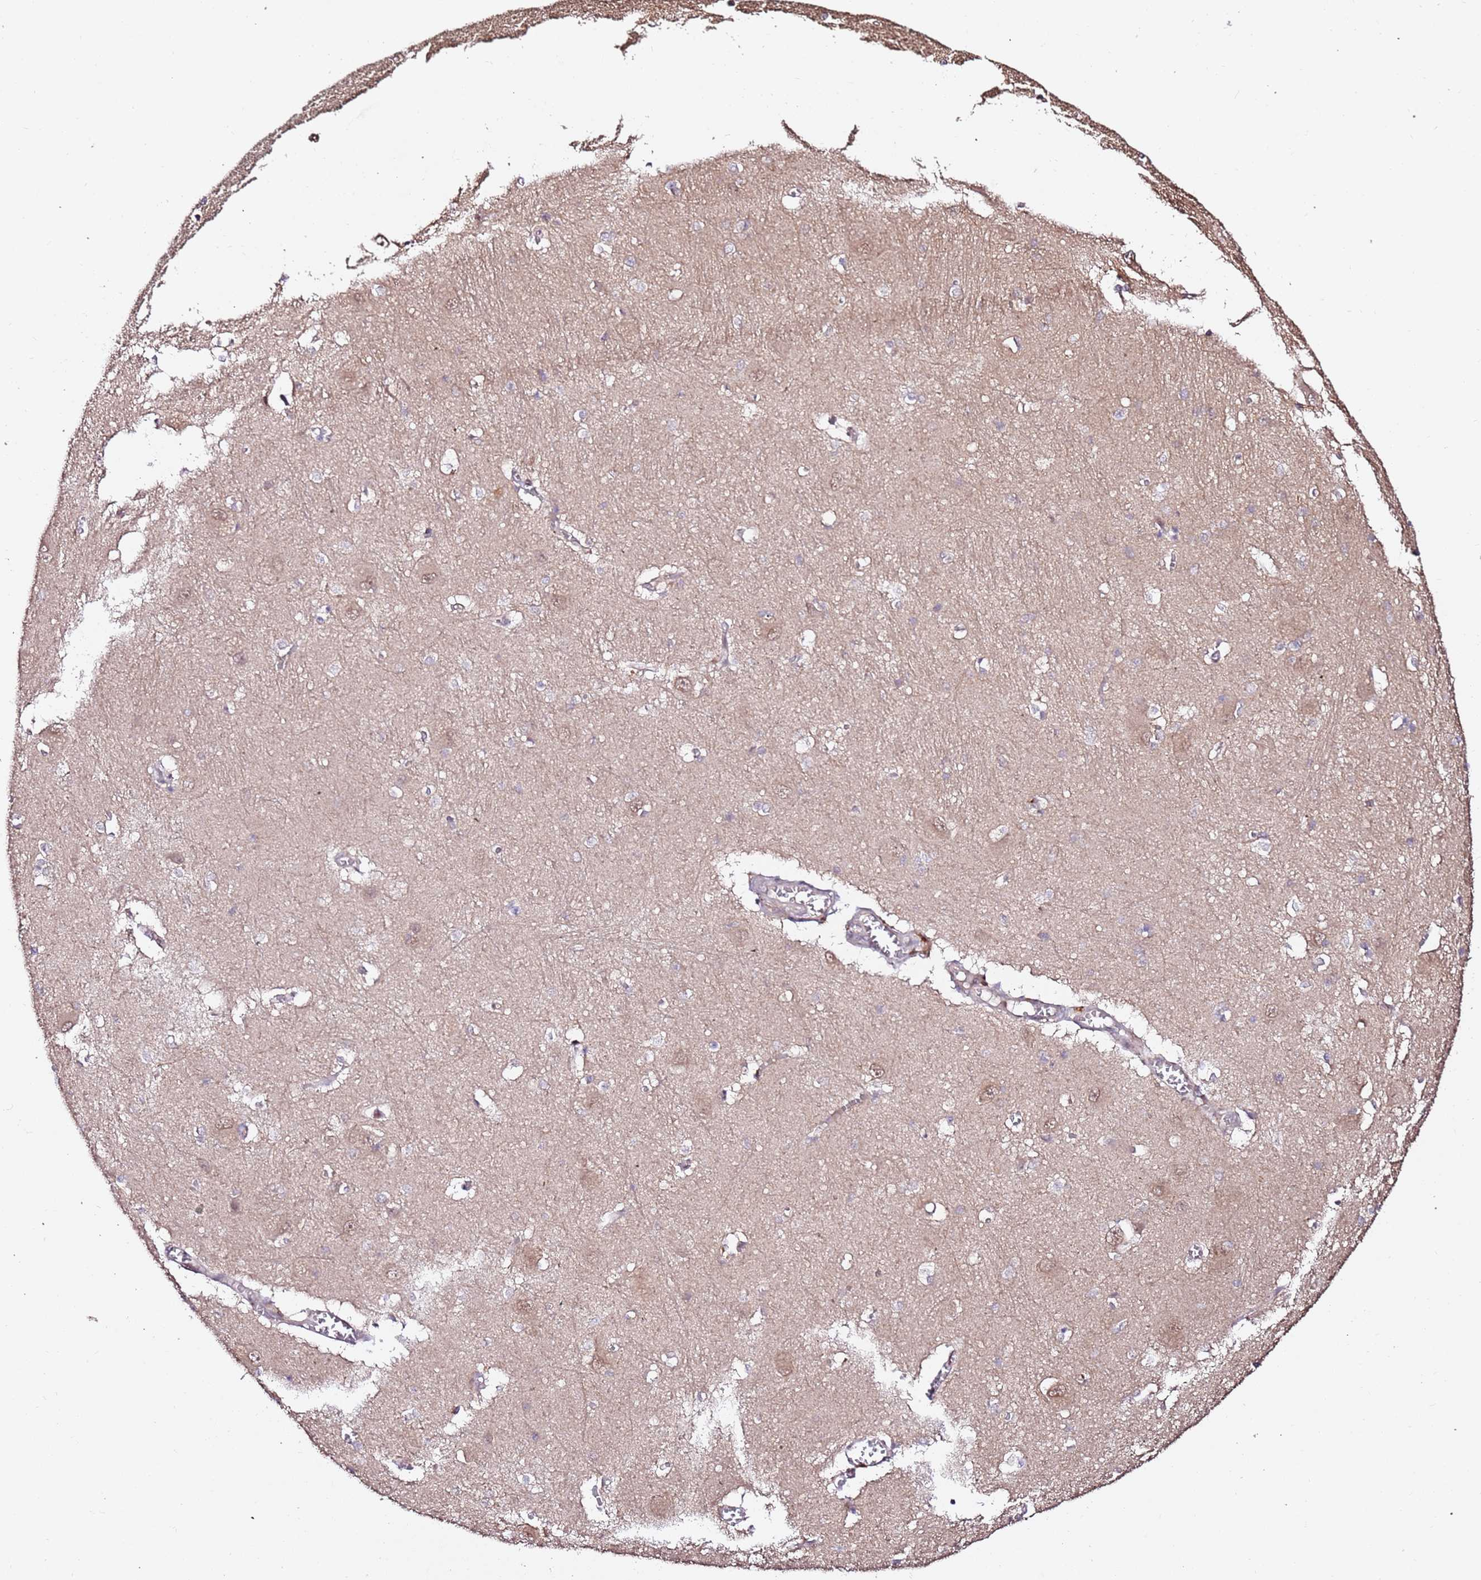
{"staining": {"intensity": "weak", "quantity": "<25%", "location": "cytoplasmic/membranous,nuclear"}, "tissue": "caudate", "cell_type": "Glial cells", "image_type": "normal", "snomed": [{"axis": "morphology", "description": "Normal tissue, NOS"}, {"axis": "topography", "description": "Lateral ventricle wall"}], "caption": "Immunohistochemistry micrograph of normal caudate: human caudate stained with DAB shows no significant protein expression in glial cells. (DAB immunohistochemistry (IHC) visualized using brightfield microscopy, high magnification).", "gene": "OR5V1", "patient": {"sex": "male", "age": 37}}